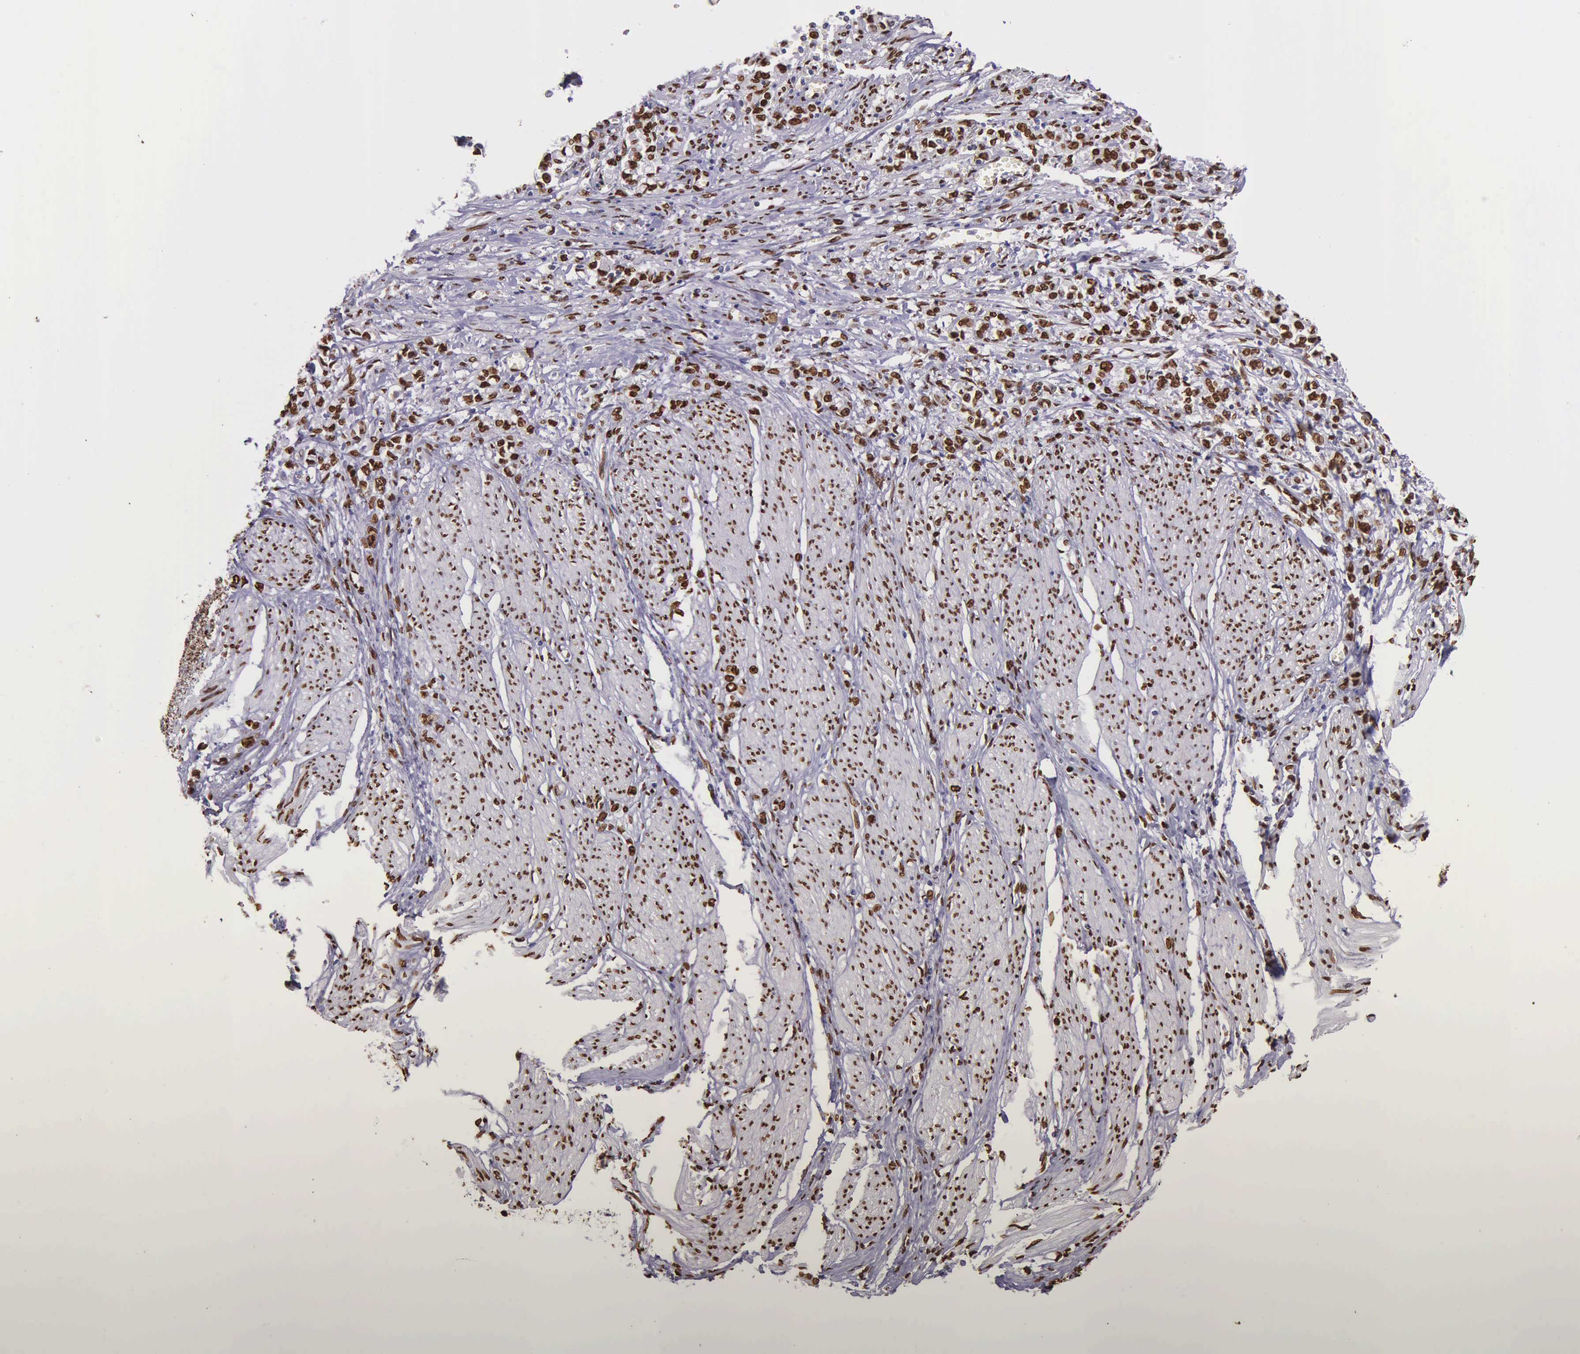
{"staining": {"intensity": "strong", "quantity": ">75%", "location": "nuclear"}, "tissue": "stomach cancer", "cell_type": "Tumor cells", "image_type": "cancer", "snomed": [{"axis": "morphology", "description": "Adenocarcinoma, NOS"}, {"axis": "topography", "description": "Stomach"}], "caption": "Strong nuclear protein positivity is identified in about >75% of tumor cells in stomach cancer. The protein of interest is stained brown, and the nuclei are stained in blue (DAB IHC with brightfield microscopy, high magnification).", "gene": "H1-0", "patient": {"sex": "male", "age": 72}}